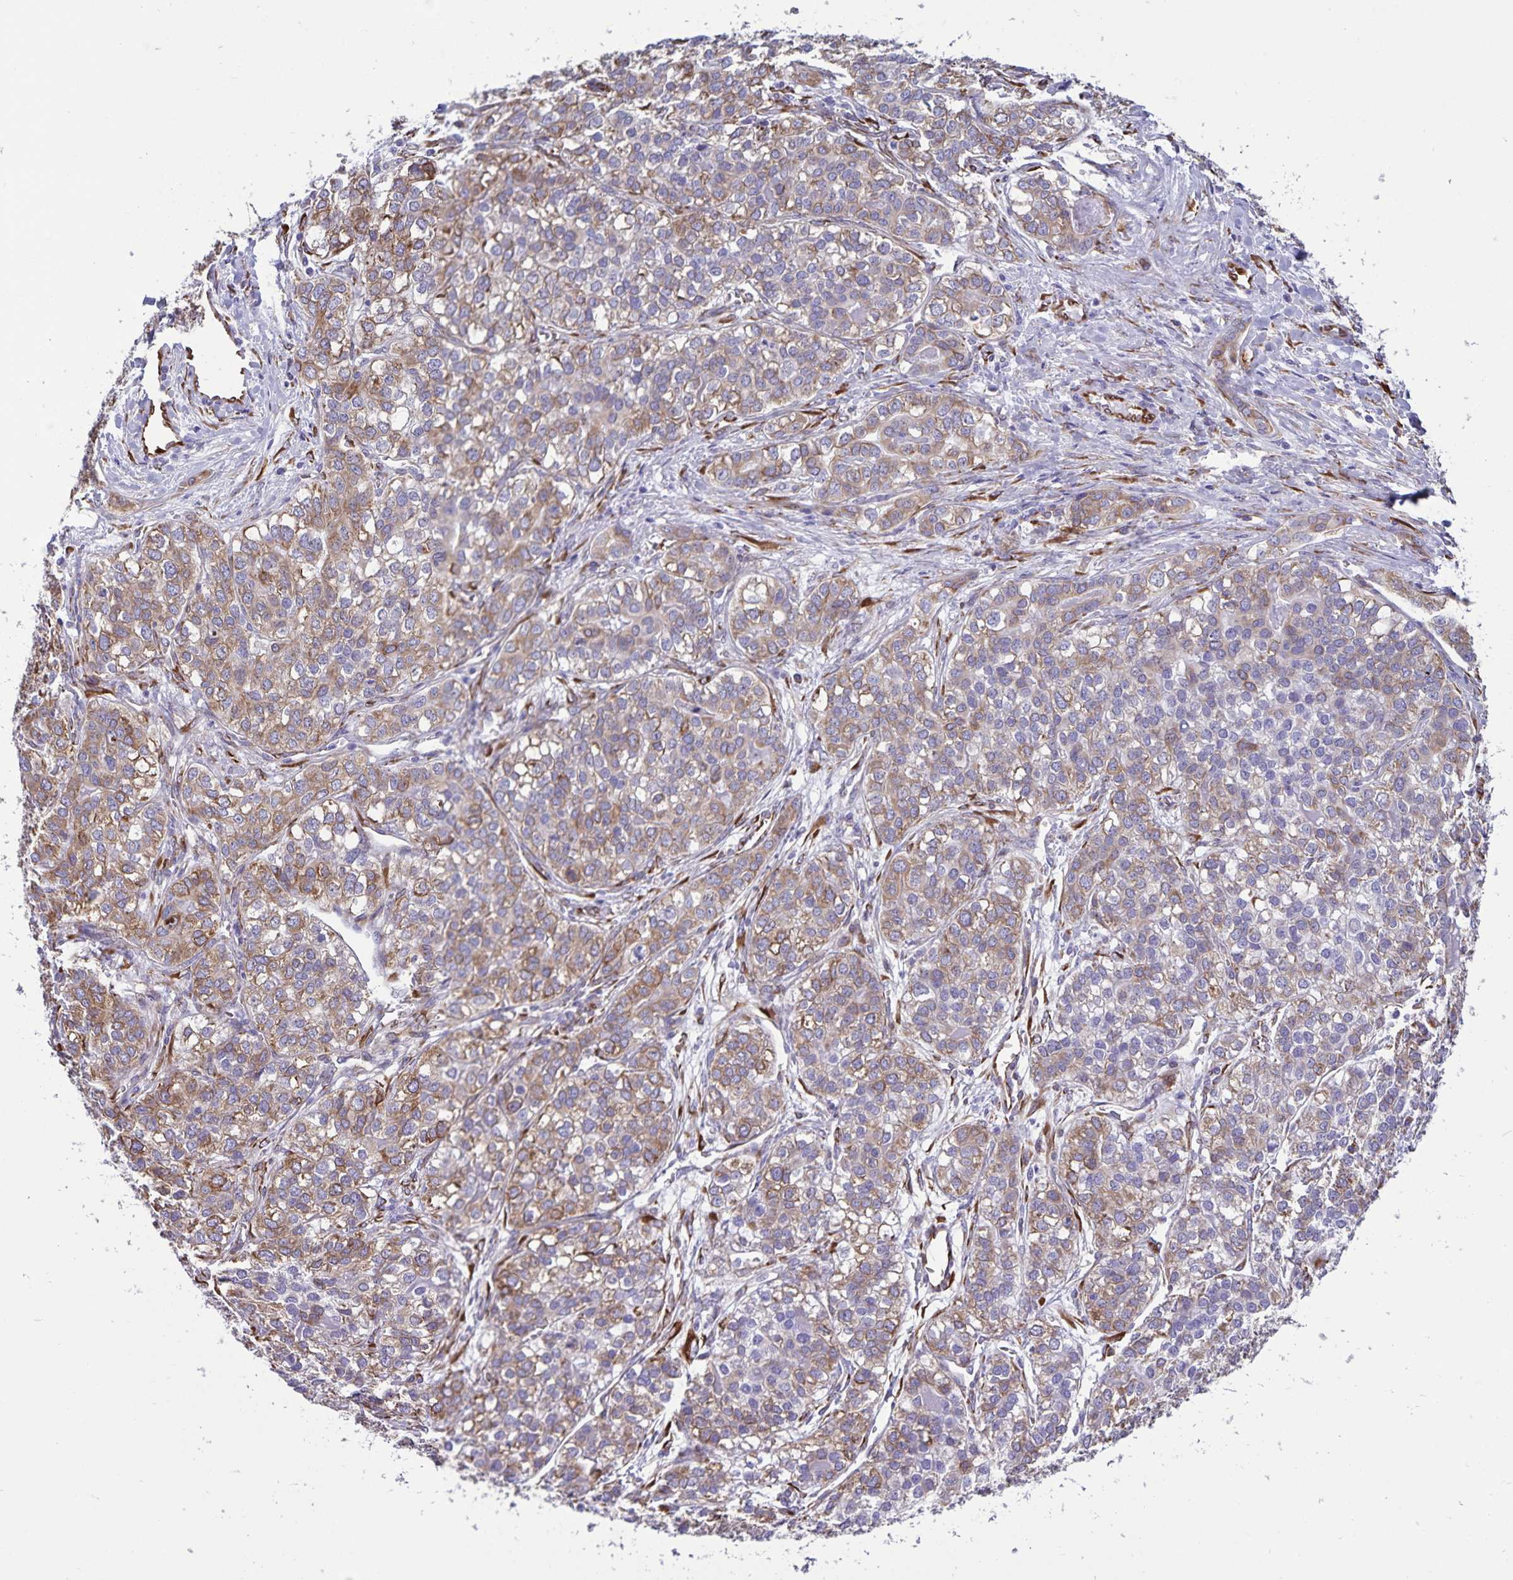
{"staining": {"intensity": "weak", "quantity": ">75%", "location": "cytoplasmic/membranous"}, "tissue": "liver cancer", "cell_type": "Tumor cells", "image_type": "cancer", "snomed": [{"axis": "morphology", "description": "Cholangiocarcinoma"}, {"axis": "topography", "description": "Liver"}], "caption": "Liver cancer (cholangiocarcinoma) stained with a protein marker shows weak staining in tumor cells.", "gene": "RCN1", "patient": {"sex": "male", "age": 56}}